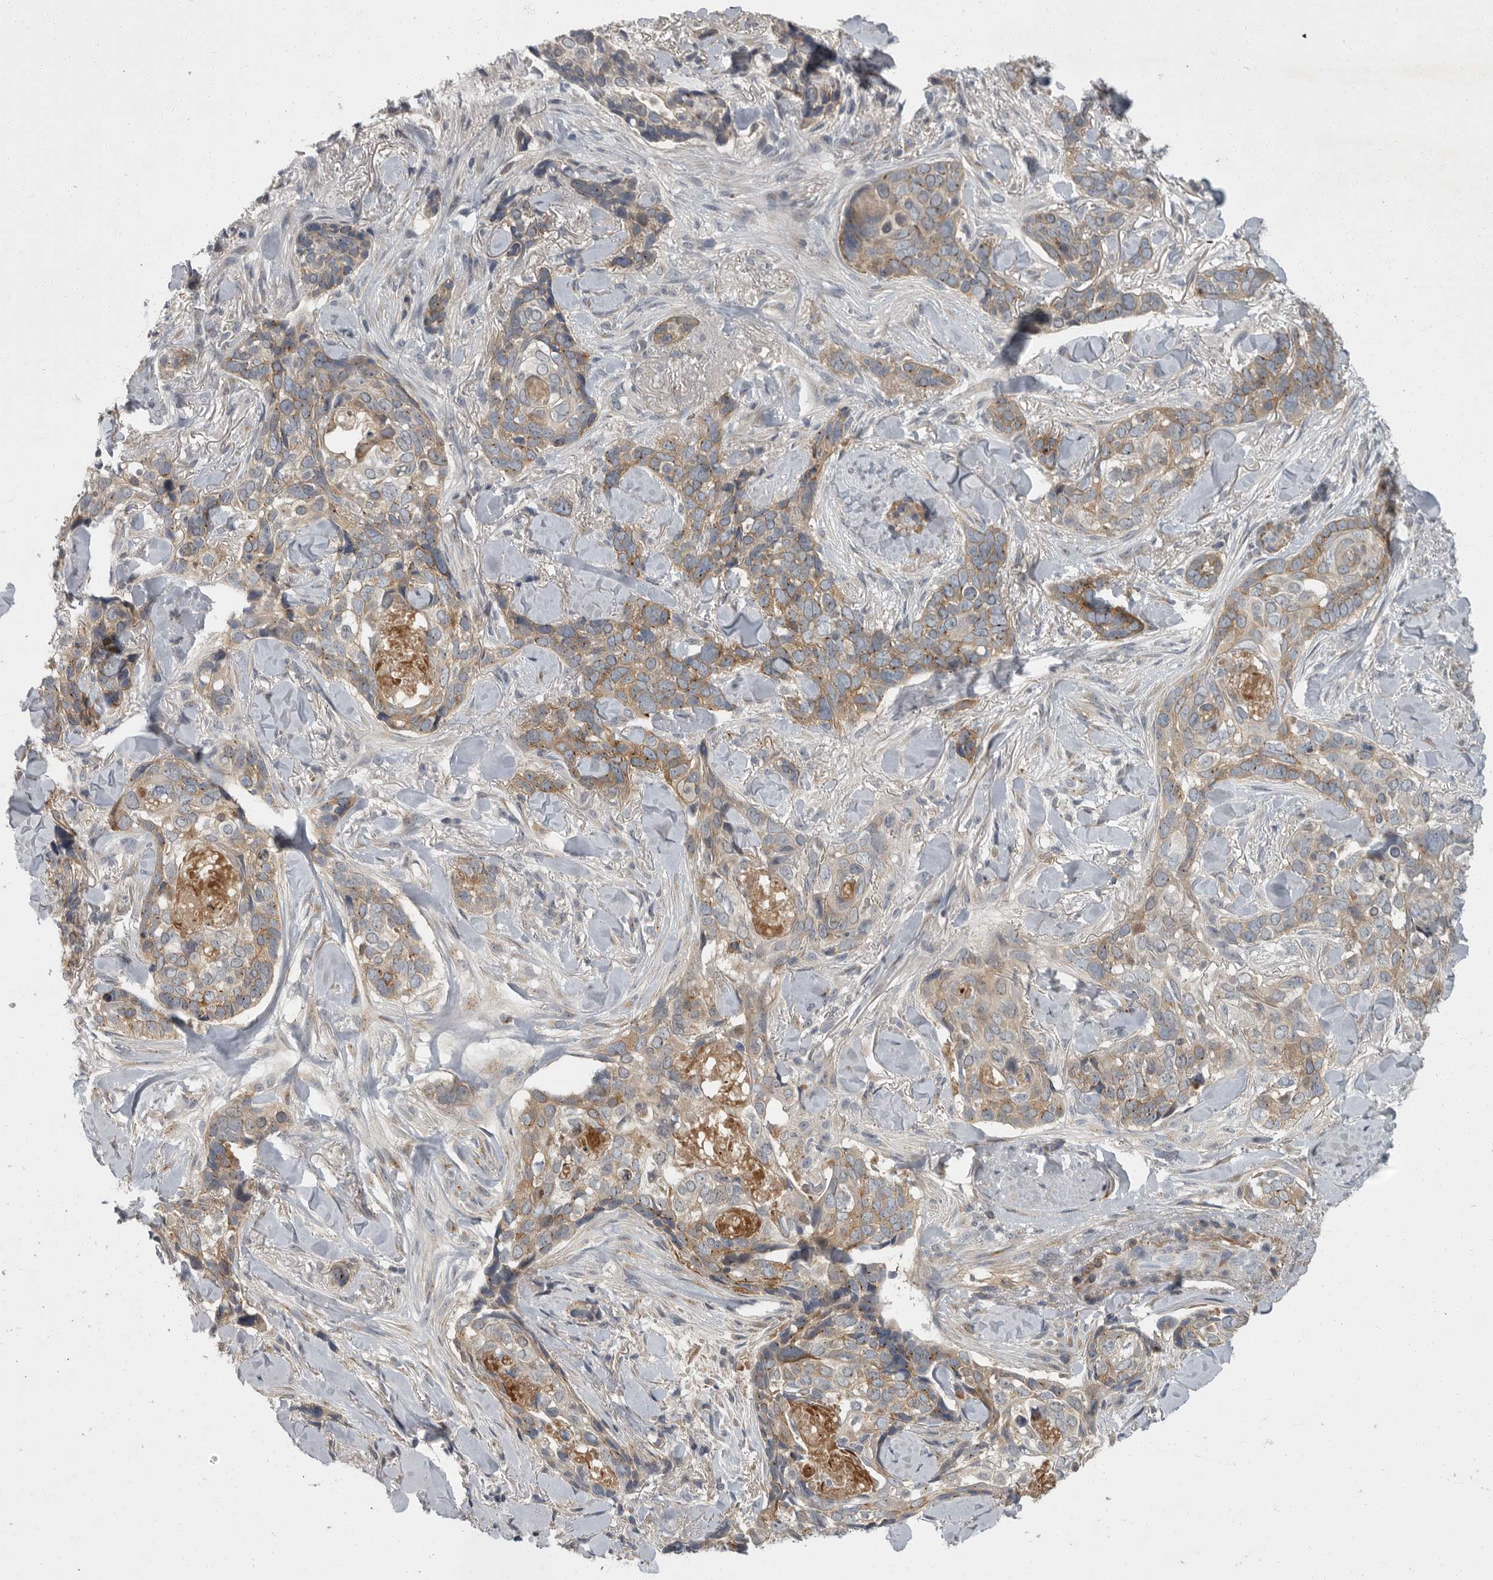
{"staining": {"intensity": "weak", "quantity": "25%-75%", "location": "cytoplasmic/membranous"}, "tissue": "skin cancer", "cell_type": "Tumor cells", "image_type": "cancer", "snomed": [{"axis": "morphology", "description": "Basal cell carcinoma"}, {"axis": "topography", "description": "Skin"}], "caption": "About 25%-75% of tumor cells in basal cell carcinoma (skin) show weak cytoplasmic/membranous protein expression as visualized by brown immunohistochemical staining.", "gene": "PDE7A", "patient": {"sex": "female", "age": 82}}